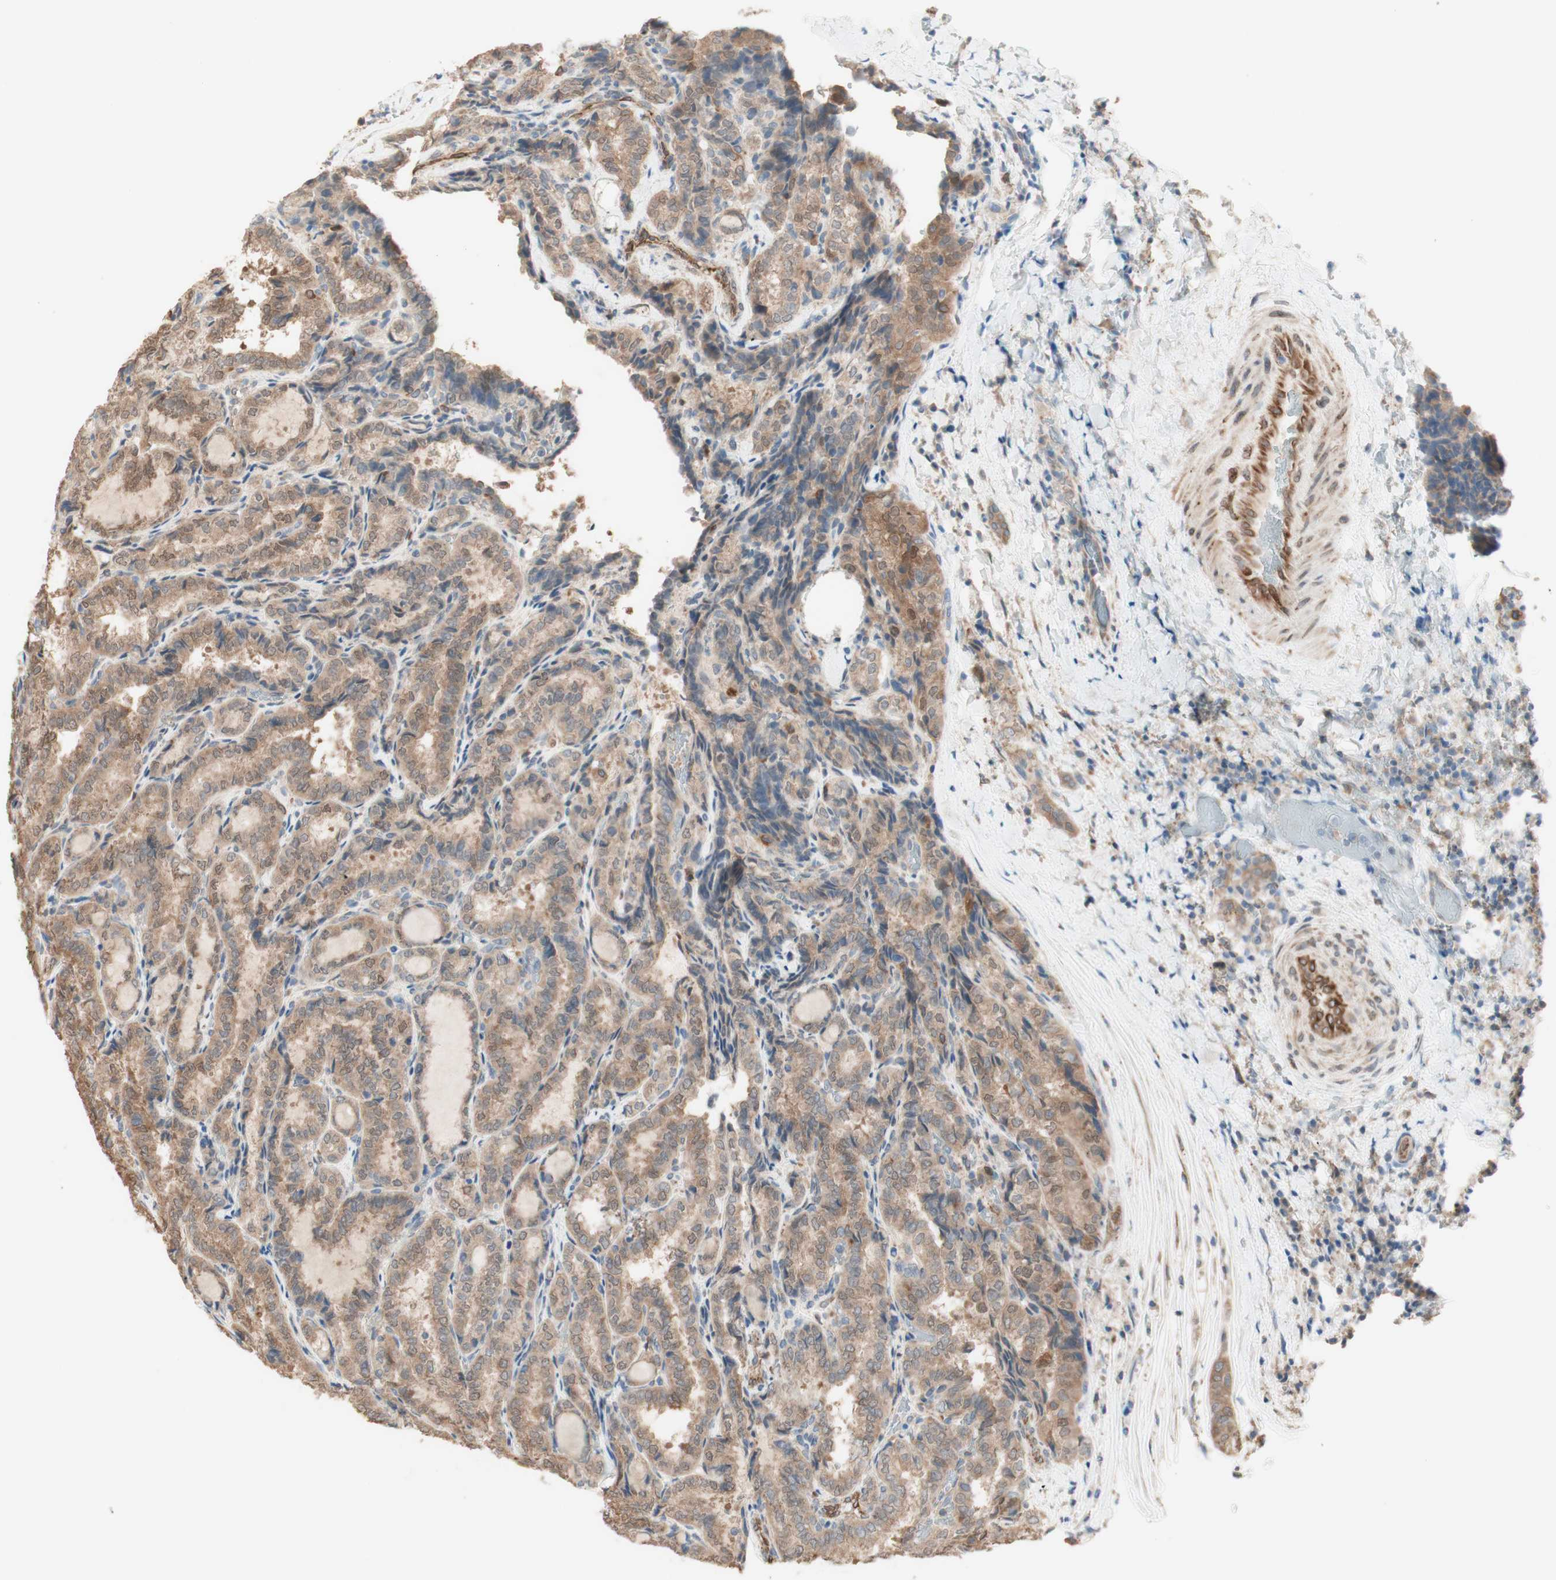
{"staining": {"intensity": "weak", "quantity": ">75%", "location": "cytoplasmic/membranous"}, "tissue": "thyroid cancer", "cell_type": "Tumor cells", "image_type": "cancer", "snomed": [{"axis": "morphology", "description": "Normal tissue, NOS"}, {"axis": "morphology", "description": "Papillary adenocarcinoma, NOS"}, {"axis": "topography", "description": "Thyroid gland"}], "caption": "A micrograph showing weak cytoplasmic/membranous positivity in approximately >75% of tumor cells in thyroid papillary adenocarcinoma, as visualized by brown immunohistochemical staining.", "gene": "COMT", "patient": {"sex": "female", "age": 30}}